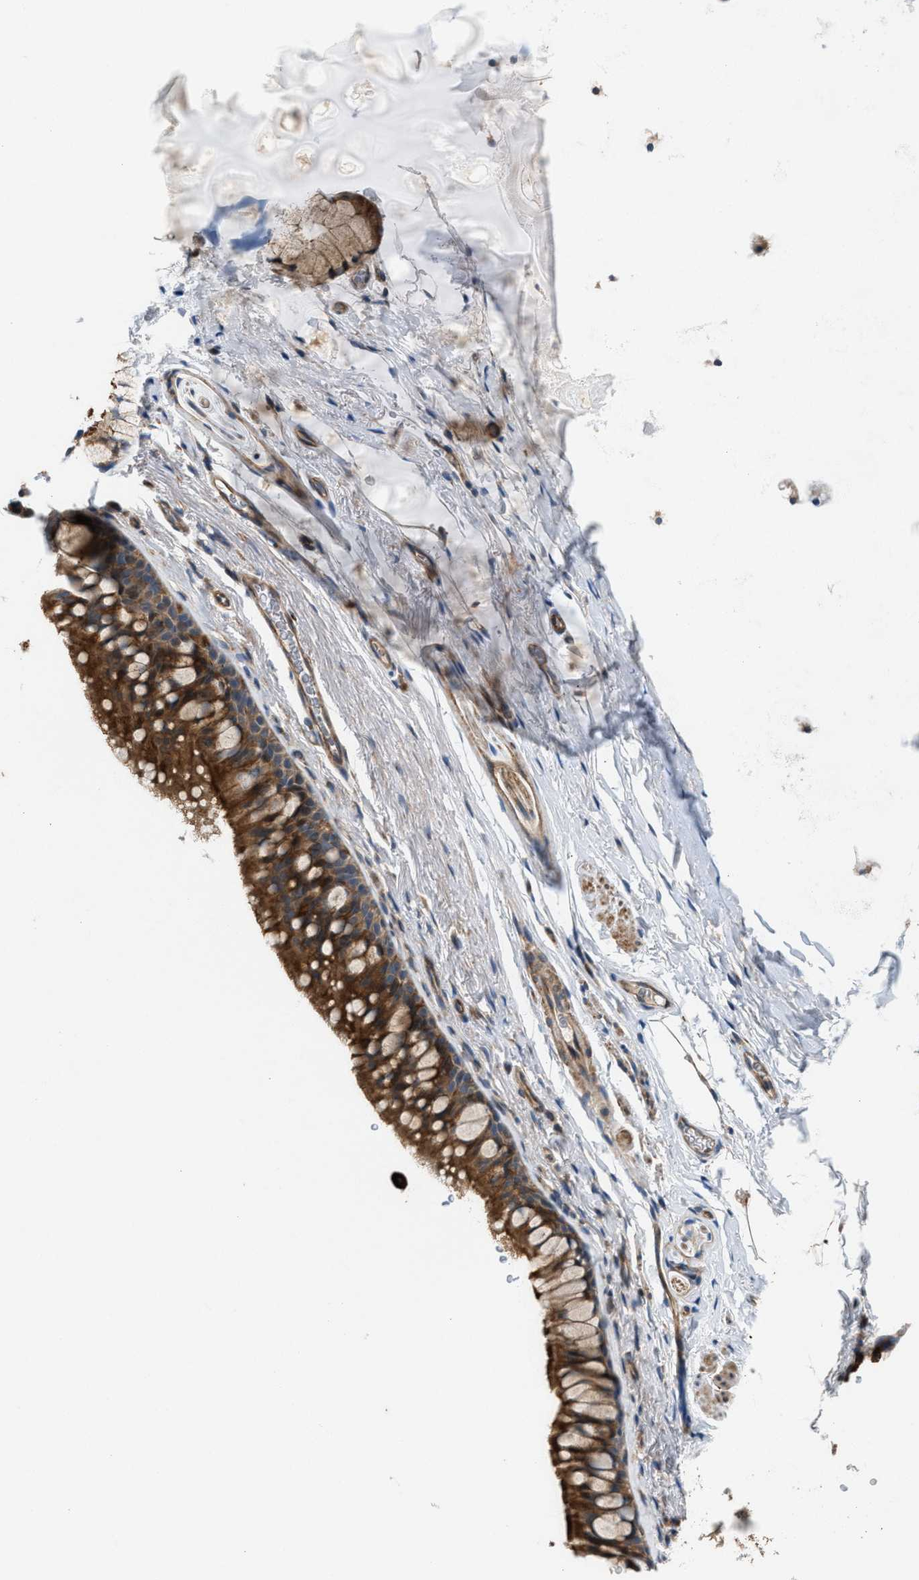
{"staining": {"intensity": "strong", "quantity": ">75%", "location": "cytoplasmic/membranous"}, "tissue": "bronchus", "cell_type": "Respiratory epithelial cells", "image_type": "normal", "snomed": [{"axis": "morphology", "description": "Normal tissue, NOS"}, {"axis": "topography", "description": "Cartilage tissue"}, {"axis": "topography", "description": "Bronchus"}], "caption": "Immunohistochemistry (IHC) image of normal bronchus: human bronchus stained using IHC demonstrates high levels of strong protein expression localized specifically in the cytoplasmic/membranous of respiratory epithelial cells, appearing as a cytoplasmic/membranous brown color.", "gene": "CYB5D1", "patient": {"sex": "female", "age": 53}}